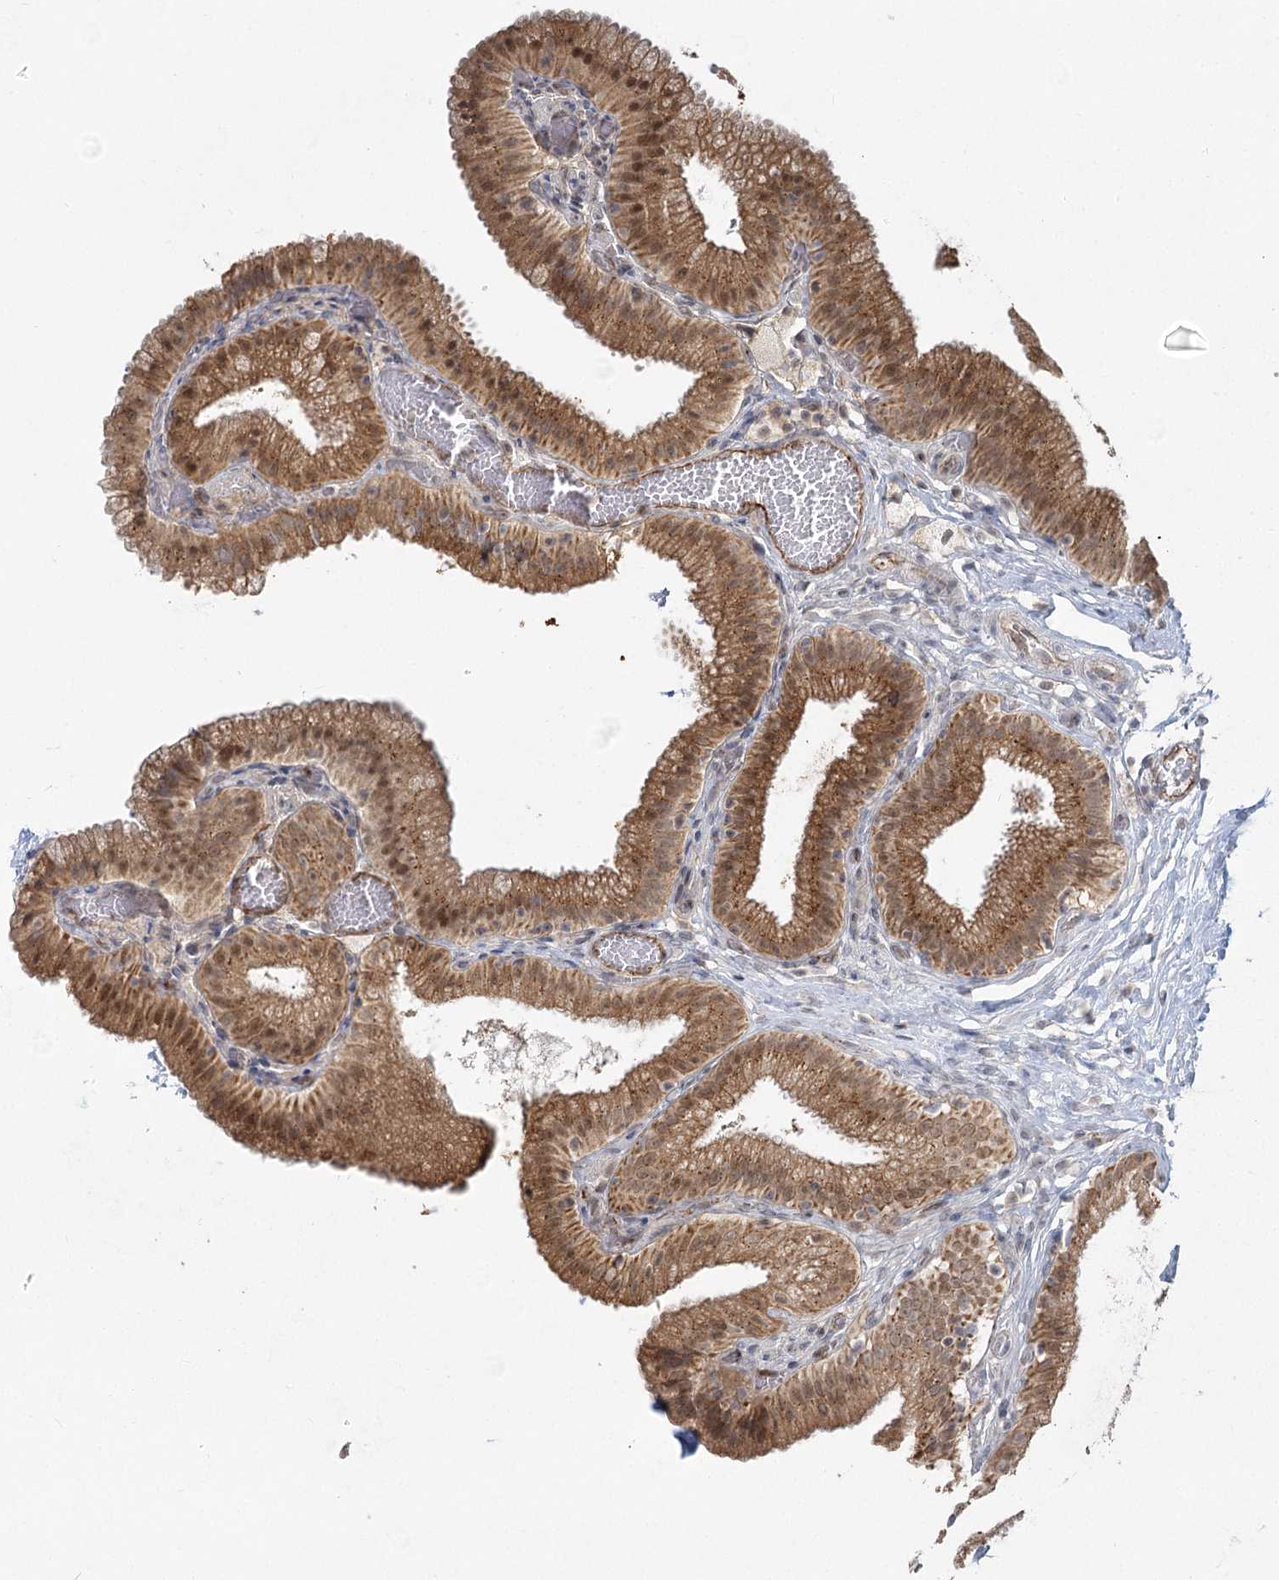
{"staining": {"intensity": "moderate", "quantity": ">75%", "location": "cytoplasmic/membranous,nuclear"}, "tissue": "gallbladder", "cell_type": "Glandular cells", "image_type": "normal", "snomed": [{"axis": "morphology", "description": "Normal tissue, NOS"}, {"axis": "topography", "description": "Gallbladder"}], "caption": "A medium amount of moderate cytoplasmic/membranous,nuclear expression is present in about >75% of glandular cells in benign gallbladder. Nuclei are stained in blue.", "gene": "KBTBD4", "patient": {"sex": "male", "age": 54}}